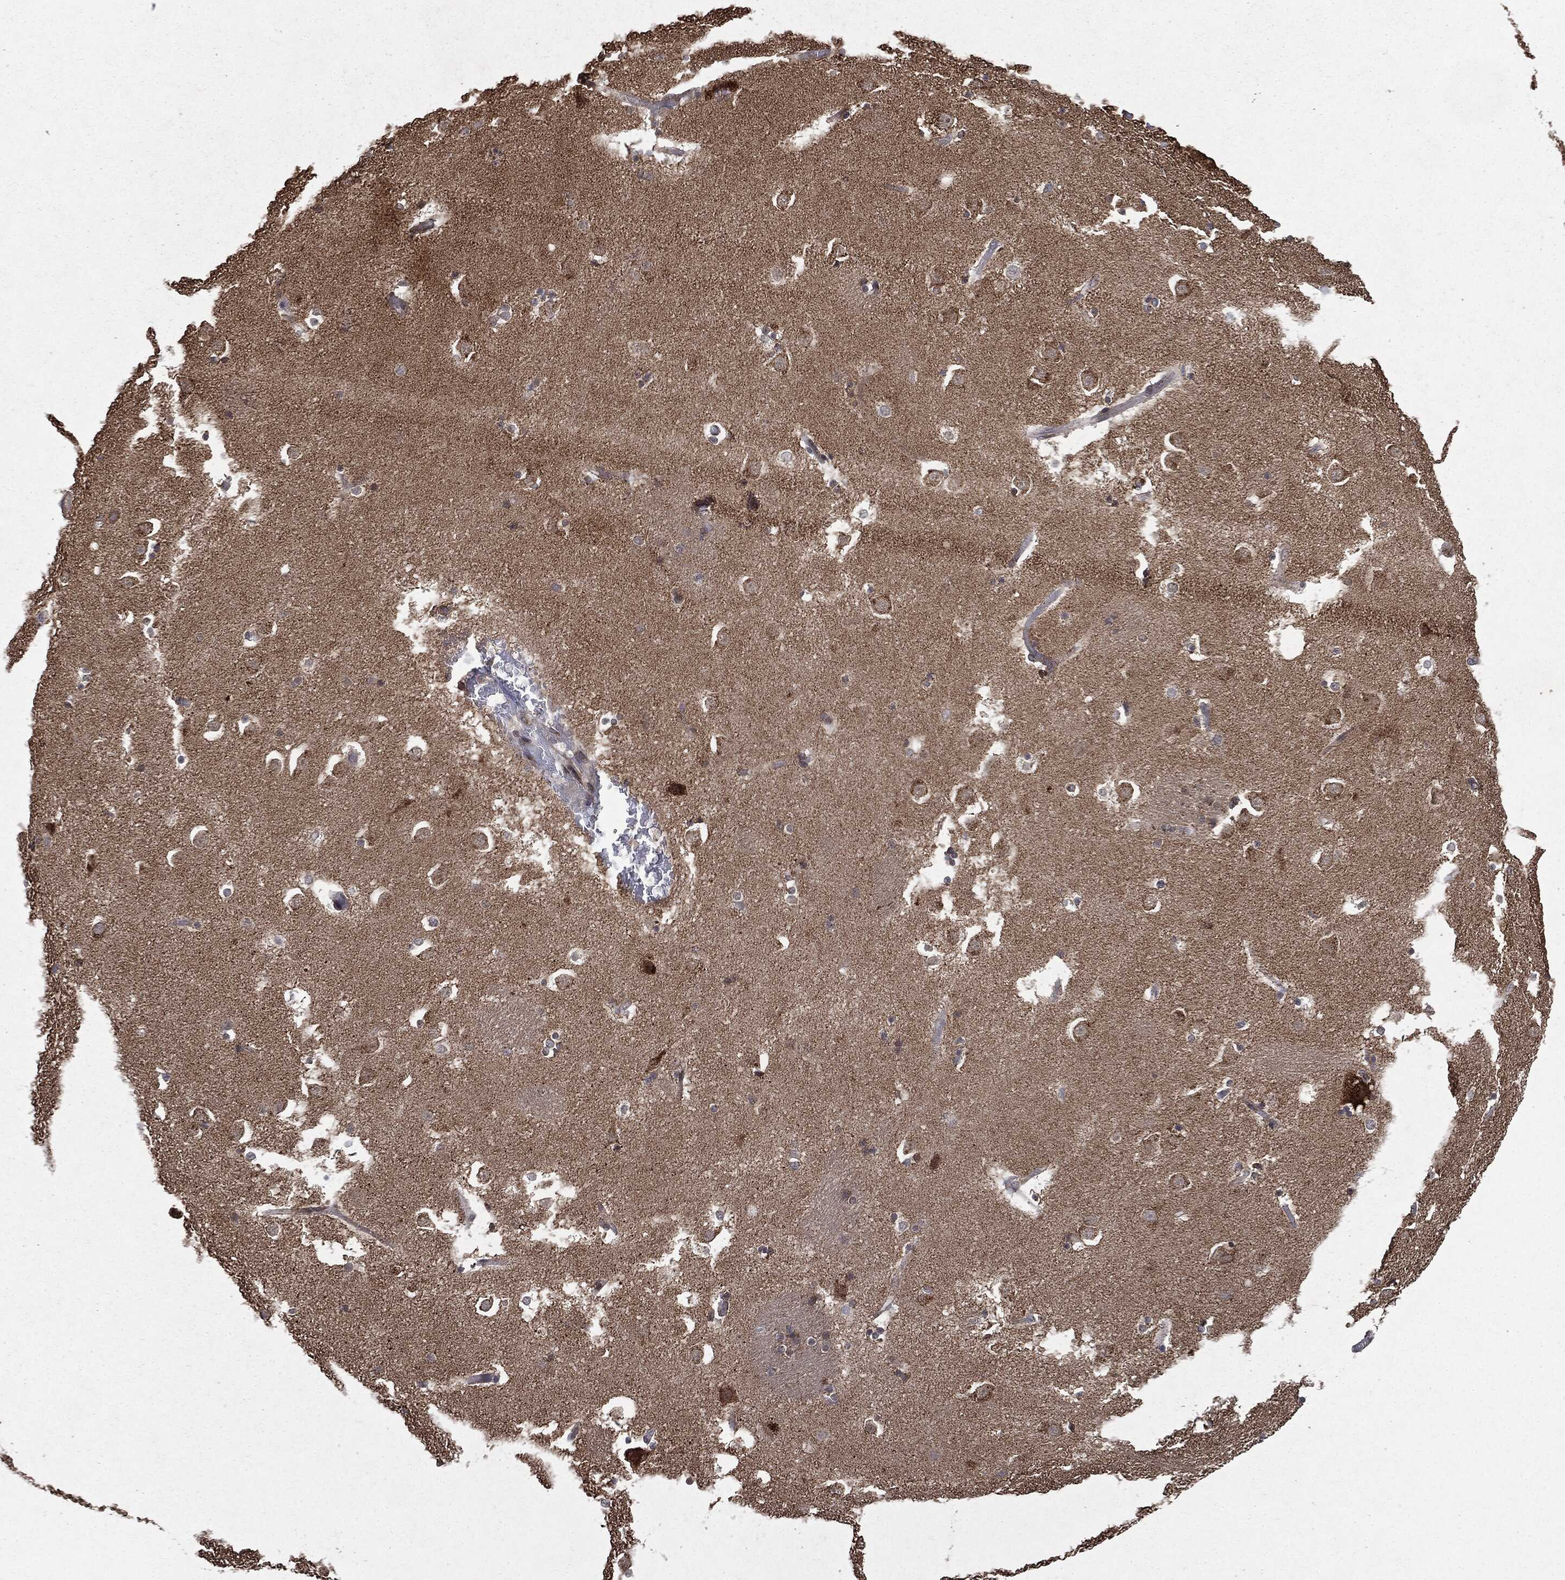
{"staining": {"intensity": "moderate", "quantity": "<25%", "location": "cytoplasmic/membranous"}, "tissue": "caudate", "cell_type": "Glial cells", "image_type": "normal", "snomed": [{"axis": "morphology", "description": "Normal tissue, NOS"}, {"axis": "topography", "description": "Lateral ventricle wall"}], "caption": "Protein analysis of unremarkable caudate demonstrates moderate cytoplasmic/membranous expression in about <25% of glial cells. The protein of interest is stained brown, and the nuclei are stained in blue (DAB IHC with brightfield microscopy, high magnification).", "gene": "PLPPR2", "patient": {"sex": "male", "age": 51}}